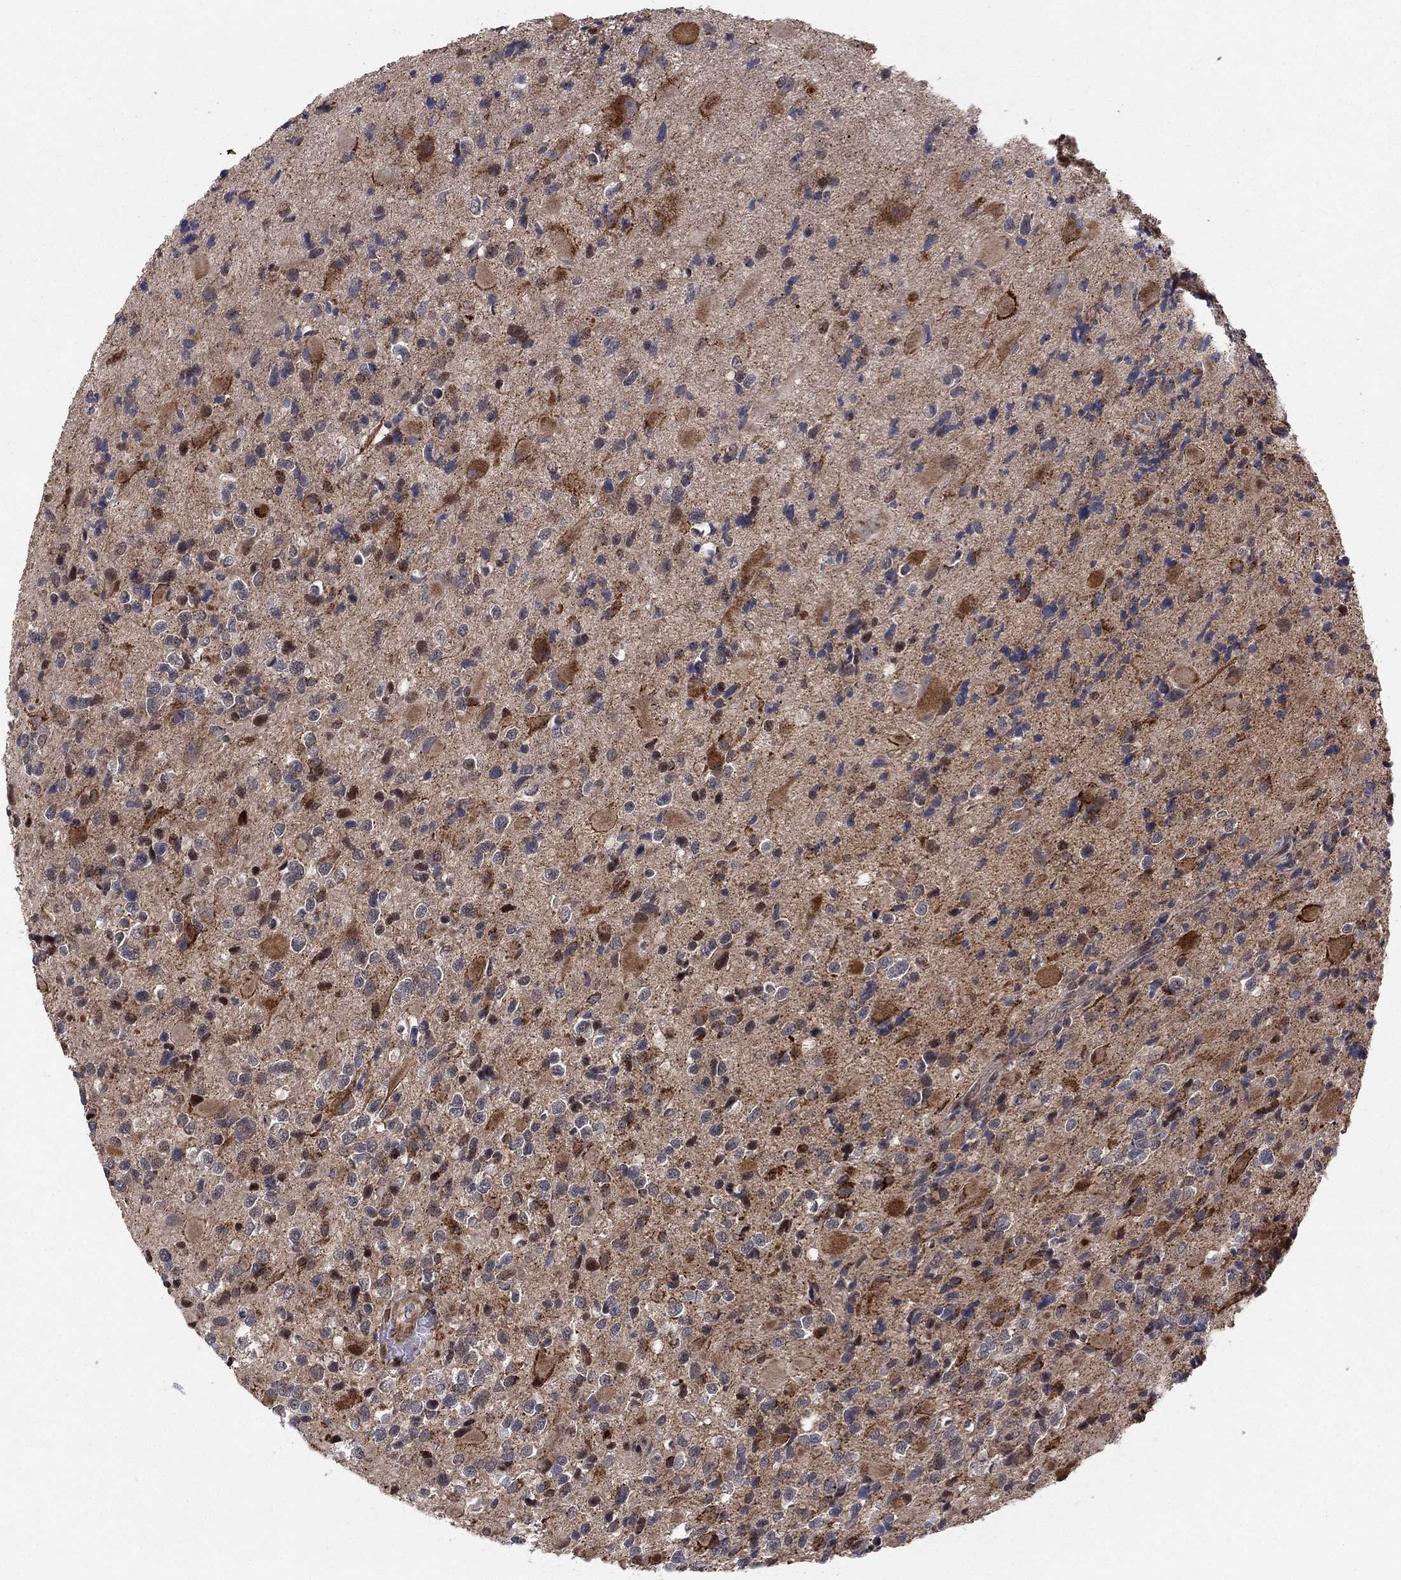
{"staining": {"intensity": "moderate", "quantity": "25%-75%", "location": "cytoplasmic/membranous"}, "tissue": "glioma", "cell_type": "Tumor cells", "image_type": "cancer", "snomed": [{"axis": "morphology", "description": "Glioma, malignant, Low grade"}, {"axis": "topography", "description": "Brain"}], "caption": "Immunohistochemistry staining of low-grade glioma (malignant), which exhibits medium levels of moderate cytoplasmic/membranous staining in about 25%-75% of tumor cells indicating moderate cytoplasmic/membranous protein positivity. The staining was performed using DAB (3,3'-diaminobenzidine) (brown) for protein detection and nuclei were counterstained in hematoxylin (blue).", "gene": "ZNF395", "patient": {"sex": "female", "age": 32}}